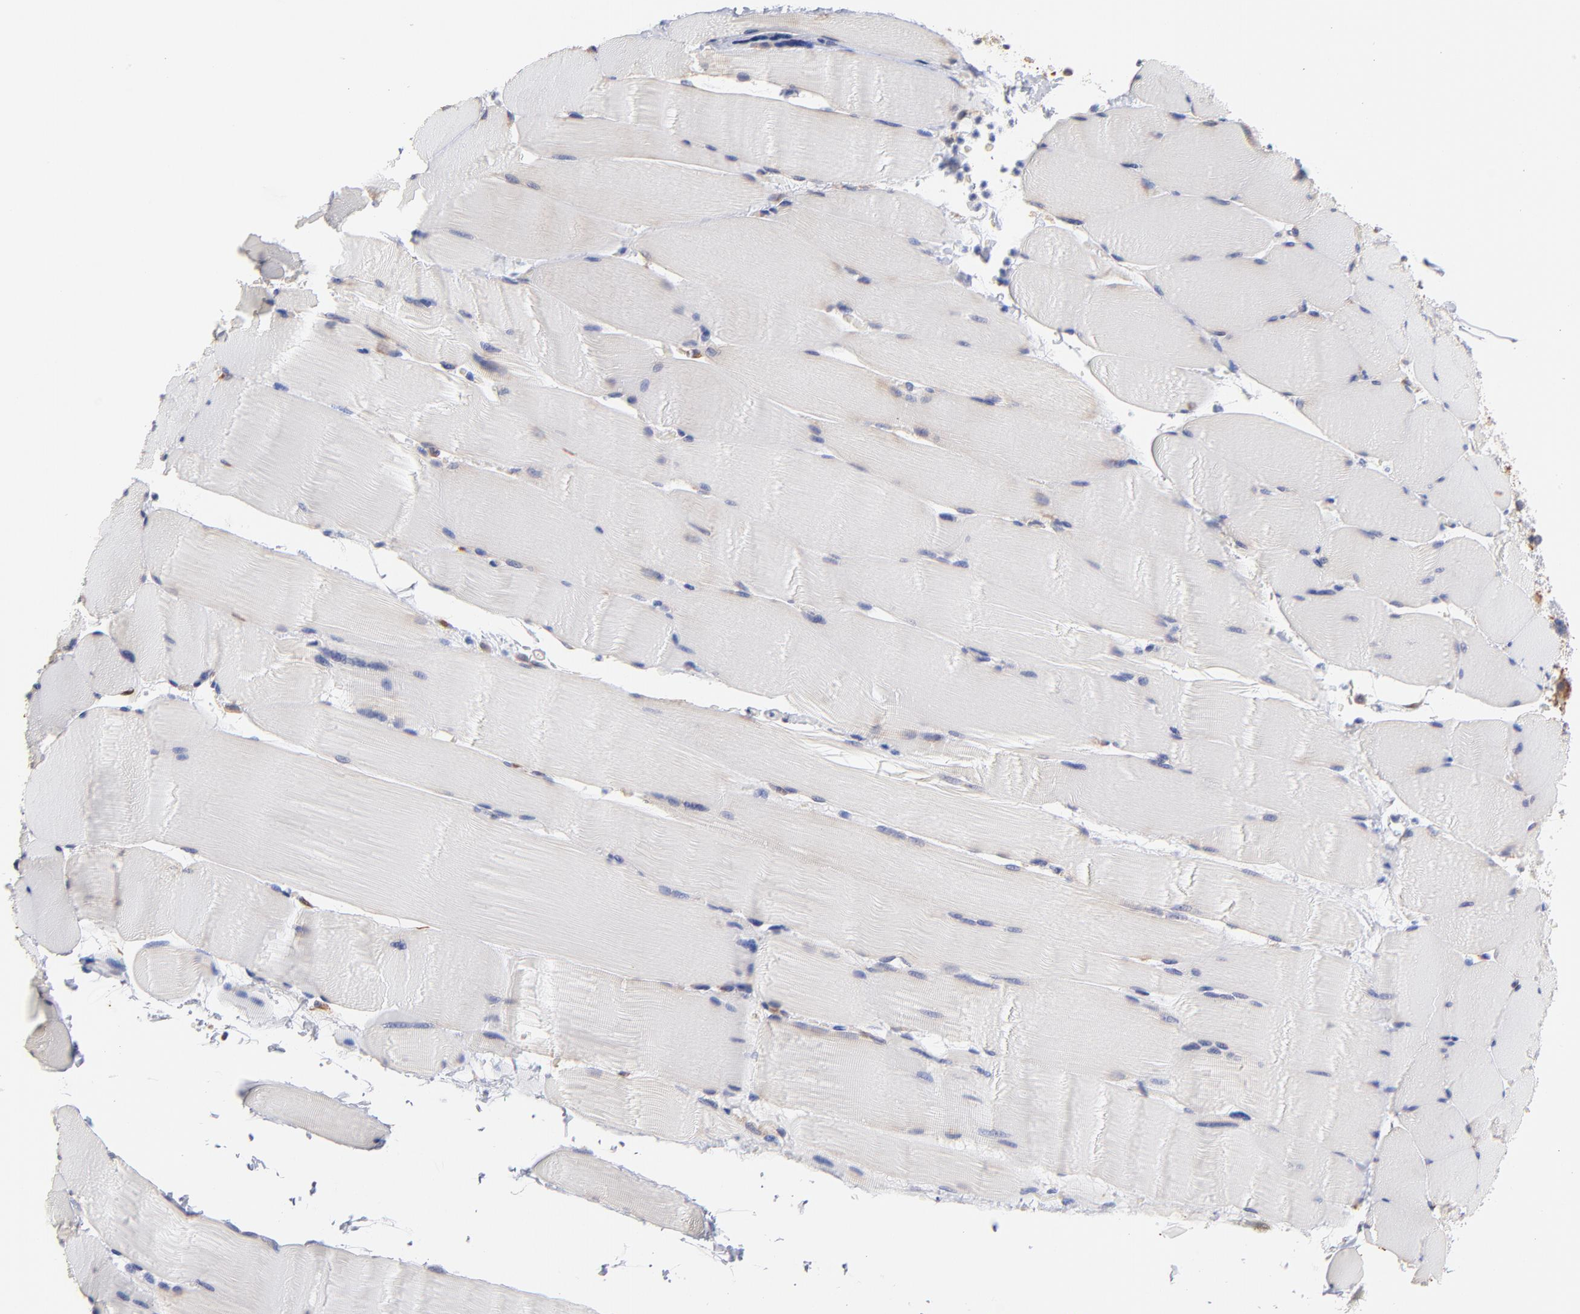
{"staining": {"intensity": "negative", "quantity": "none", "location": "none"}, "tissue": "skeletal muscle", "cell_type": "Myocytes", "image_type": "normal", "snomed": [{"axis": "morphology", "description": "Normal tissue, NOS"}, {"axis": "topography", "description": "Skeletal muscle"}], "caption": "The photomicrograph exhibits no significant staining in myocytes of skeletal muscle. (DAB (3,3'-diaminobenzidine) immunohistochemistry (IHC) visualized using brightfield microscopy, high magnification).", "gene": "RPL9", "patient": {"sex": "male", "age": 62}}